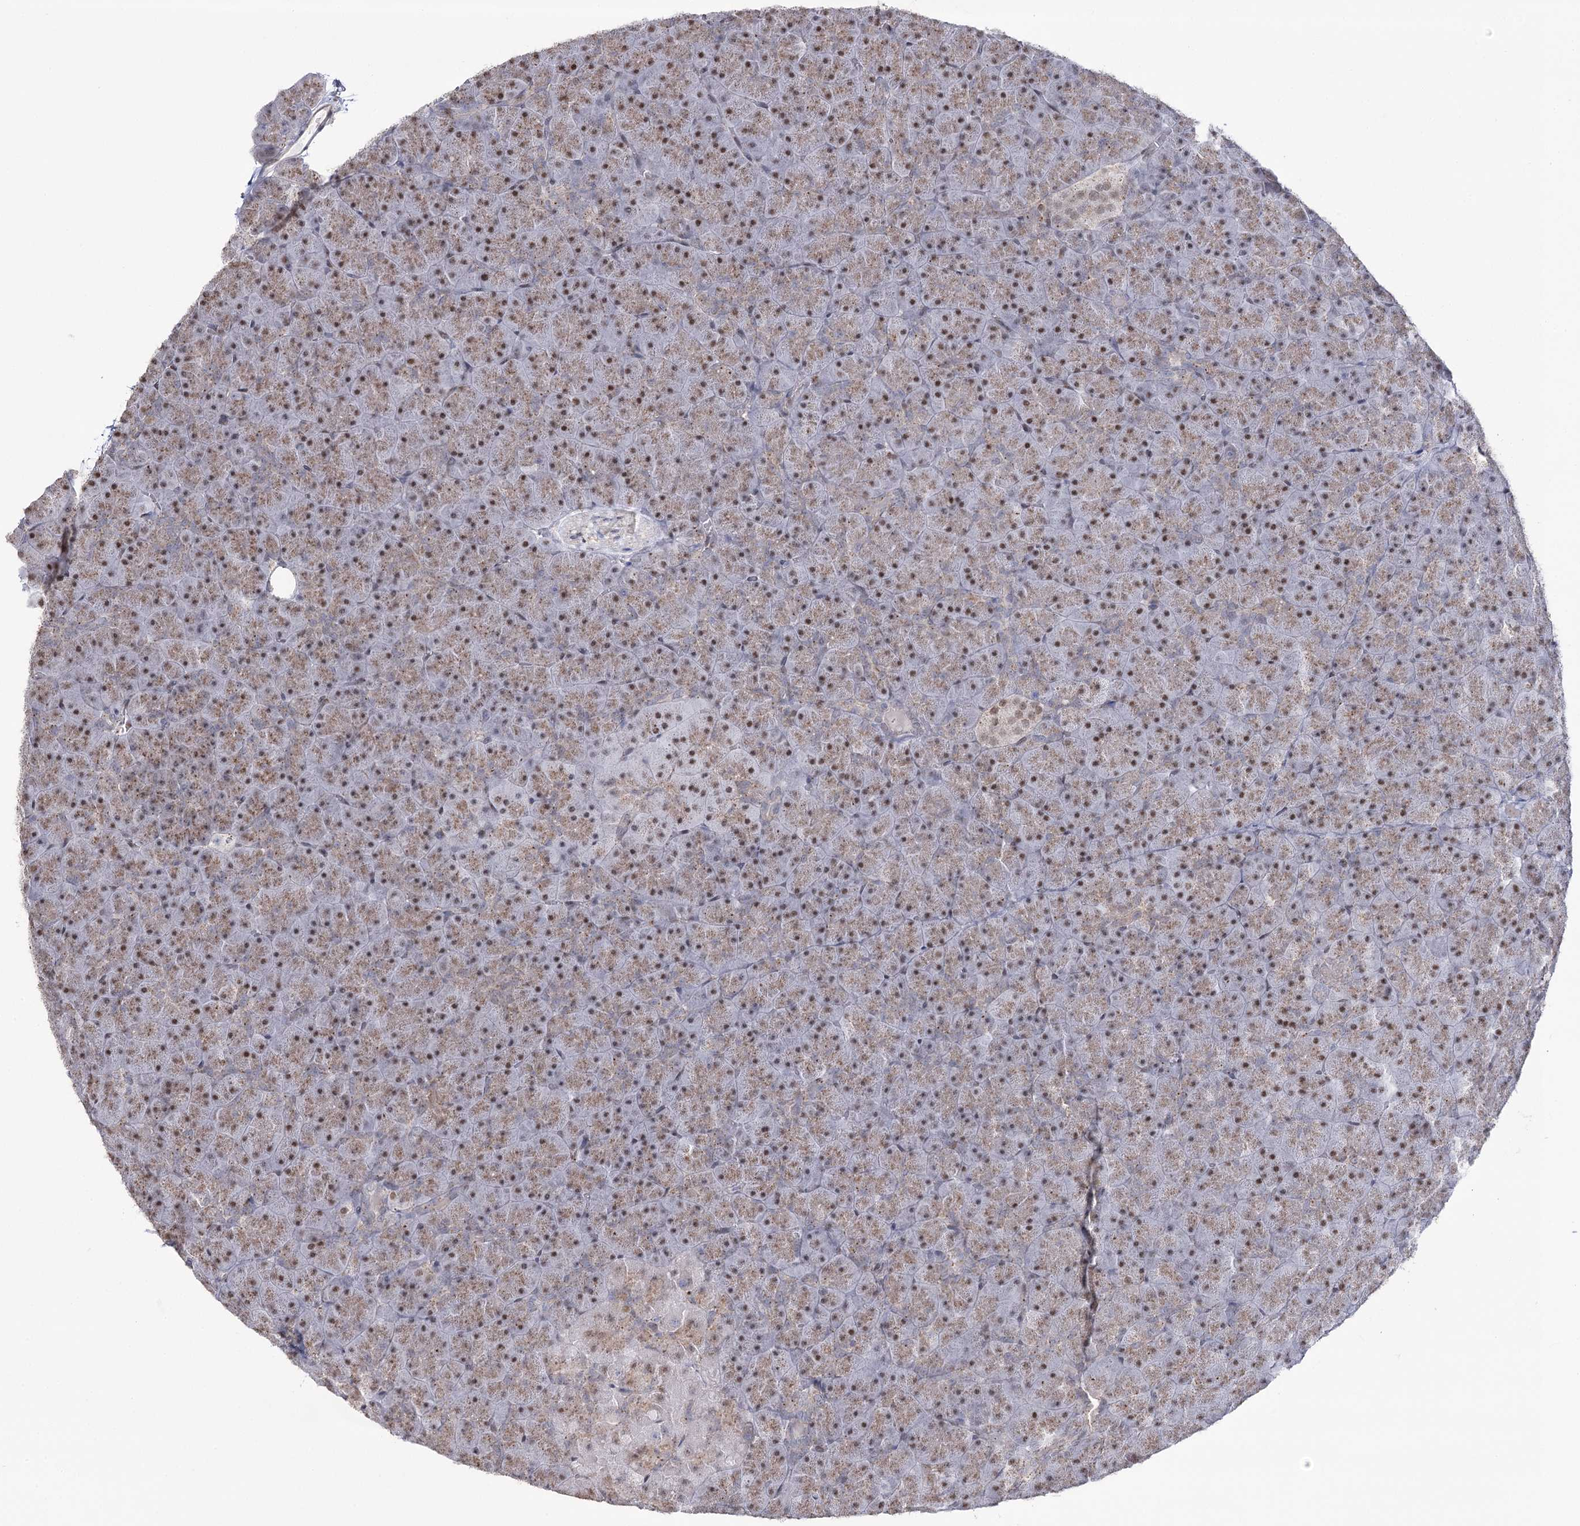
{"staining": {"intensity": "moderate", "quantity": ">75%", "location": "cytoplasmic/membranous,nuclear"}, "tissue": "pancreas", "cell_type": "Exocrine glandular cells", "image_type": "normal", "snomed": [{"axis": "morphology", "description": "Normal tissue, NOS"}, {"axis": "topography", "description": "Pancreas"}], "caption": "Moderate cytoplasmic/membranous,nuclear protein staining is identified in about >75% of exocrine glandular cells in pancreas.", "gene": "VGLL4", "patient": {"sex": "male", "age": 36}}